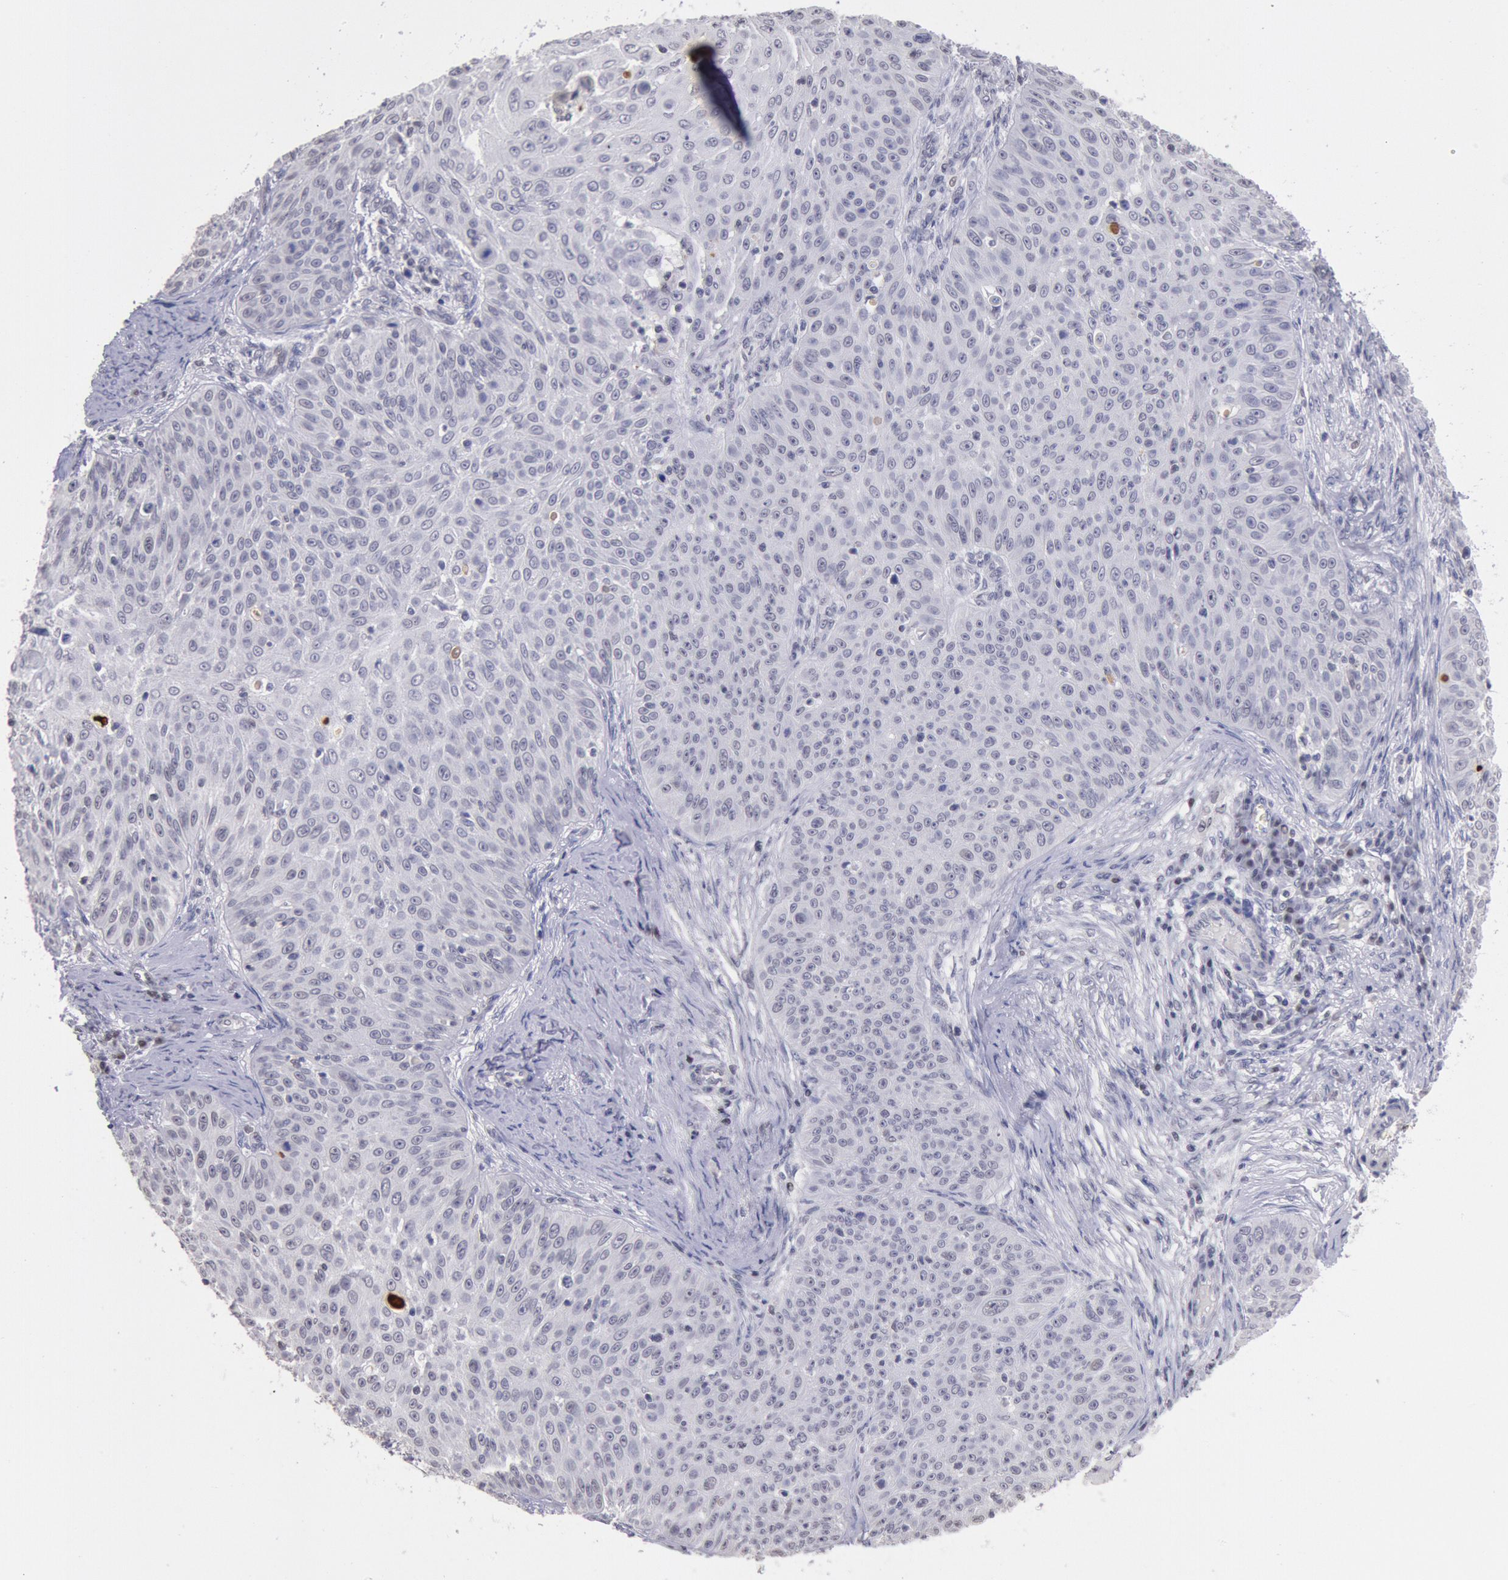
{"staining": {"intensity": "weak", "quantity": "<25%", "location": "cytoplasmic/membranous,nuclear"}, "tissue": "skin cancer", "cell_type": "Tumor cells", "image_type": "cancer", "snomed": [{"axis": "morphology", "description": "Squamous cell carcinoma, NOS"}, {"axis": "topography", "description": "Skin"}], "caption": "DAB (3,3'-diaminobenzidine) immunohistochemical staining of squamous cell carcinoma (skin) exhibits no significant positivity in tumor cells.", "gene": "MYH7", "patient": {"sex": "male", "age": 82}}